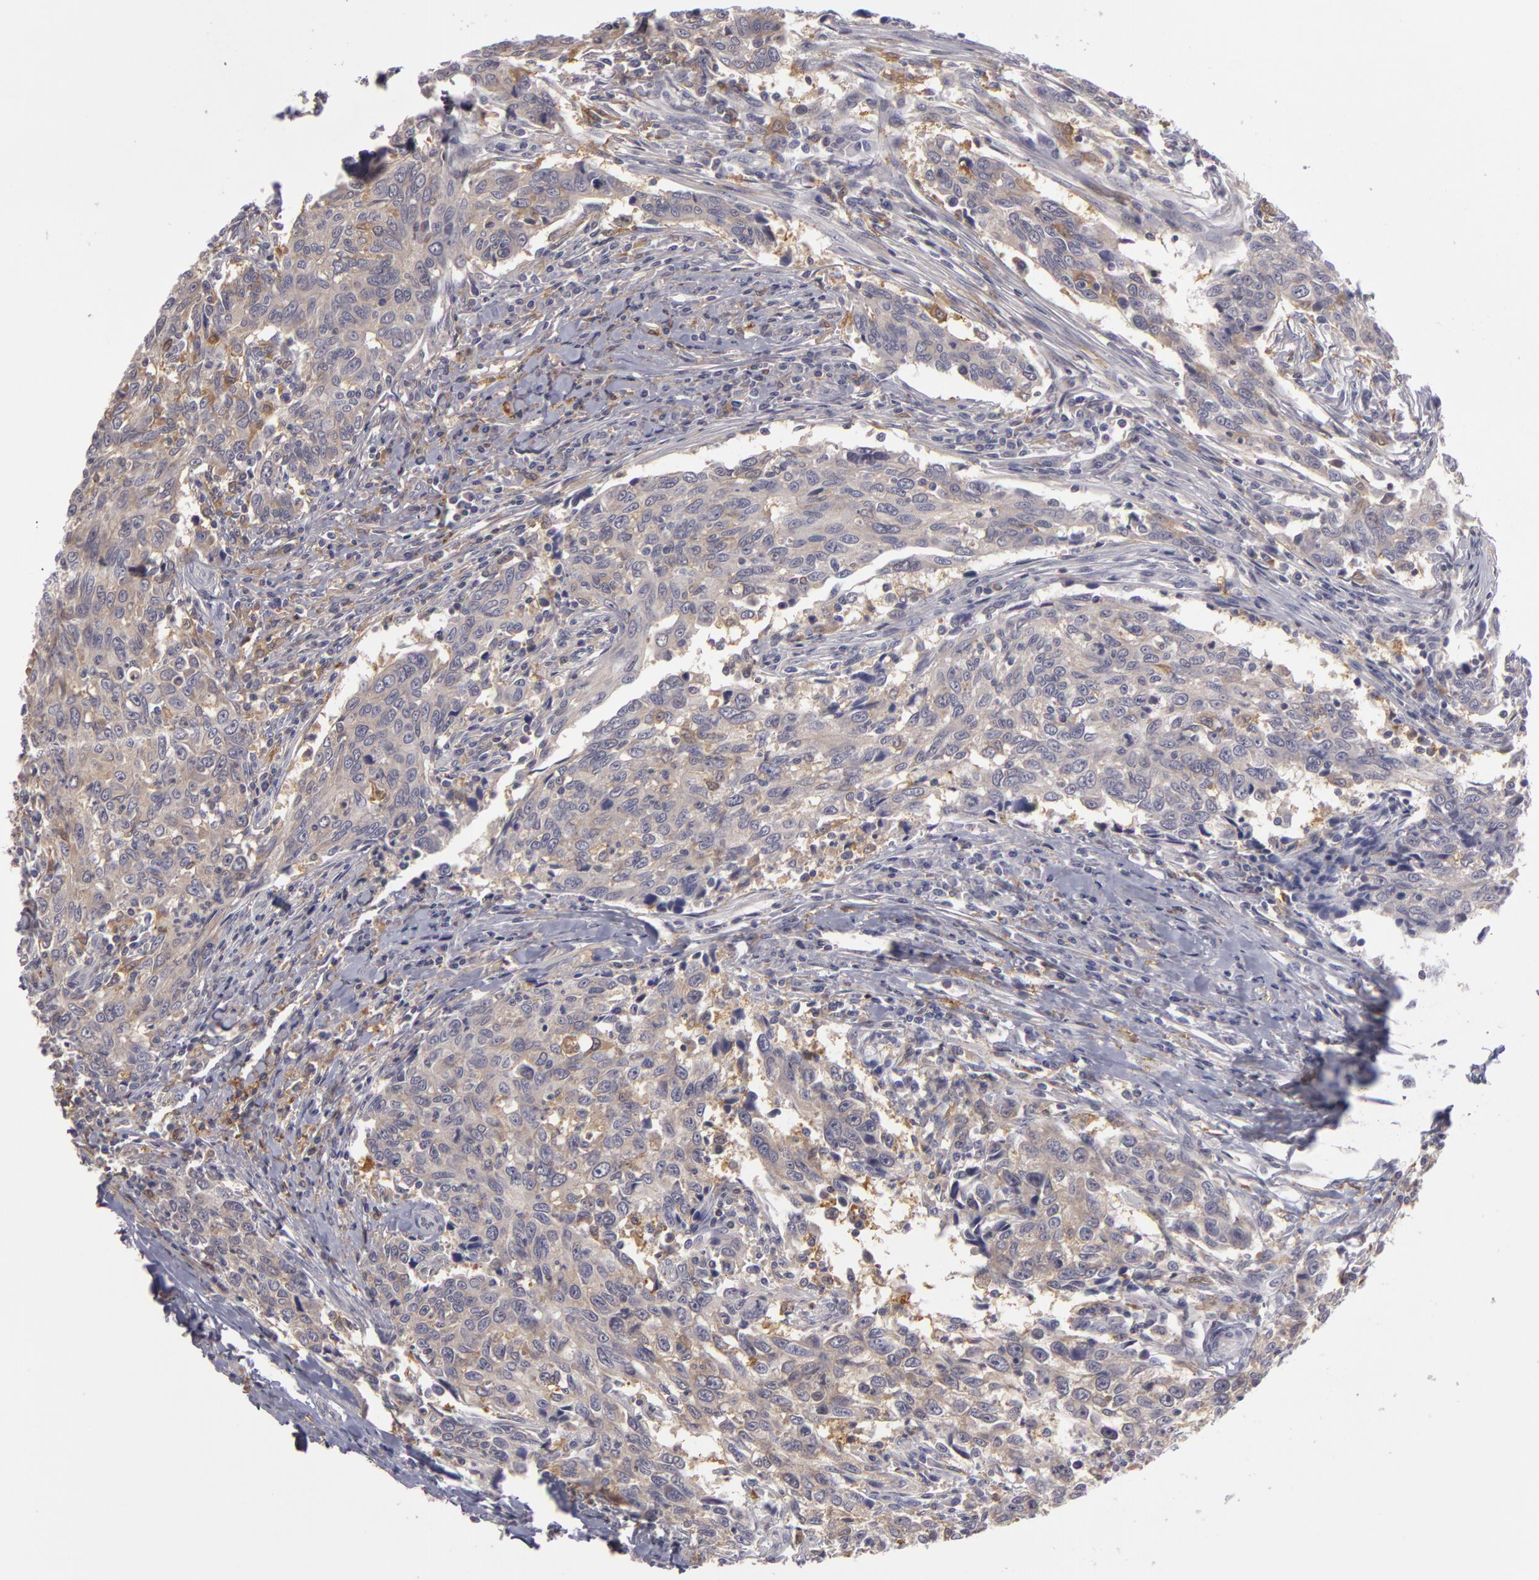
{"staining": {"intensity": "negative", "quantity": "none", "location": "none"}, "tissue": "breast cancer", "cell_type": "Tumor cells", "image_type": "cancer", "snomed": [{"axis": "morphology", "description": "Duct carcinoma"}, {"axis": "topography", "description": "Breast"}], "caption": "A histopathology image of breast invasive ductal carcinoma stained for a protein exhibits no brown staining in tumor cells.", "gene": "GNPDA1", "patient": {"sex": "female", "age": 50}}